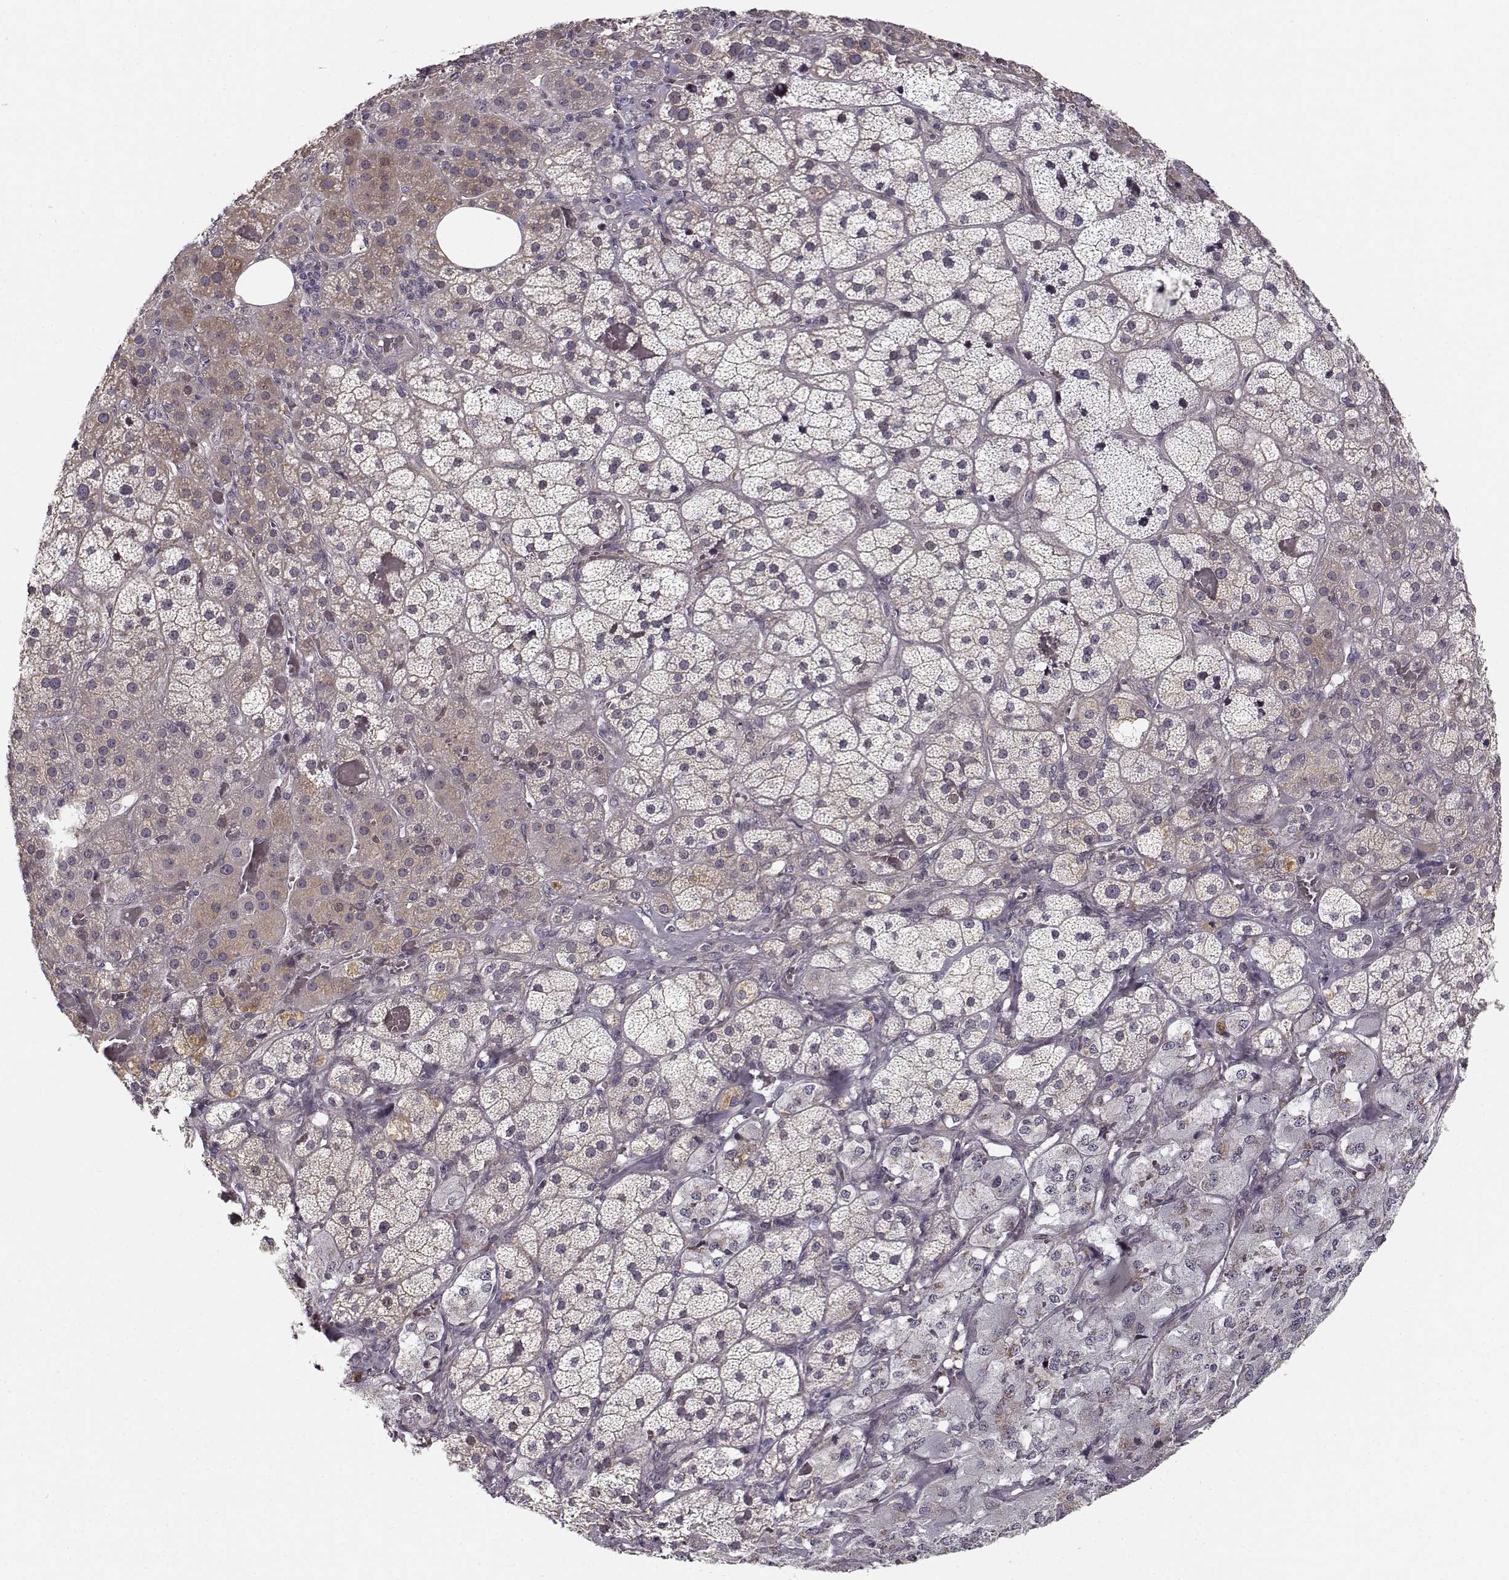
{"staining": {"intensity": "weak", "quantity": "<25%", "location": "cytoplasmic/membranous"}, "tissue": "adrenal gland", "cell_type": "Glandular cells", "image_type": "normal", "snomed": [{"axis": "morphology", "description": "Normal tissue, NOS"}, {"axis": "topography", "description": "Adrenal gland"}], "caption": "The histopathology image shows no staining of glandular cells in unremarkable adrenal gland.", "gene": "RGS9BP", "patient": {"sex": "male", "age": 57}}